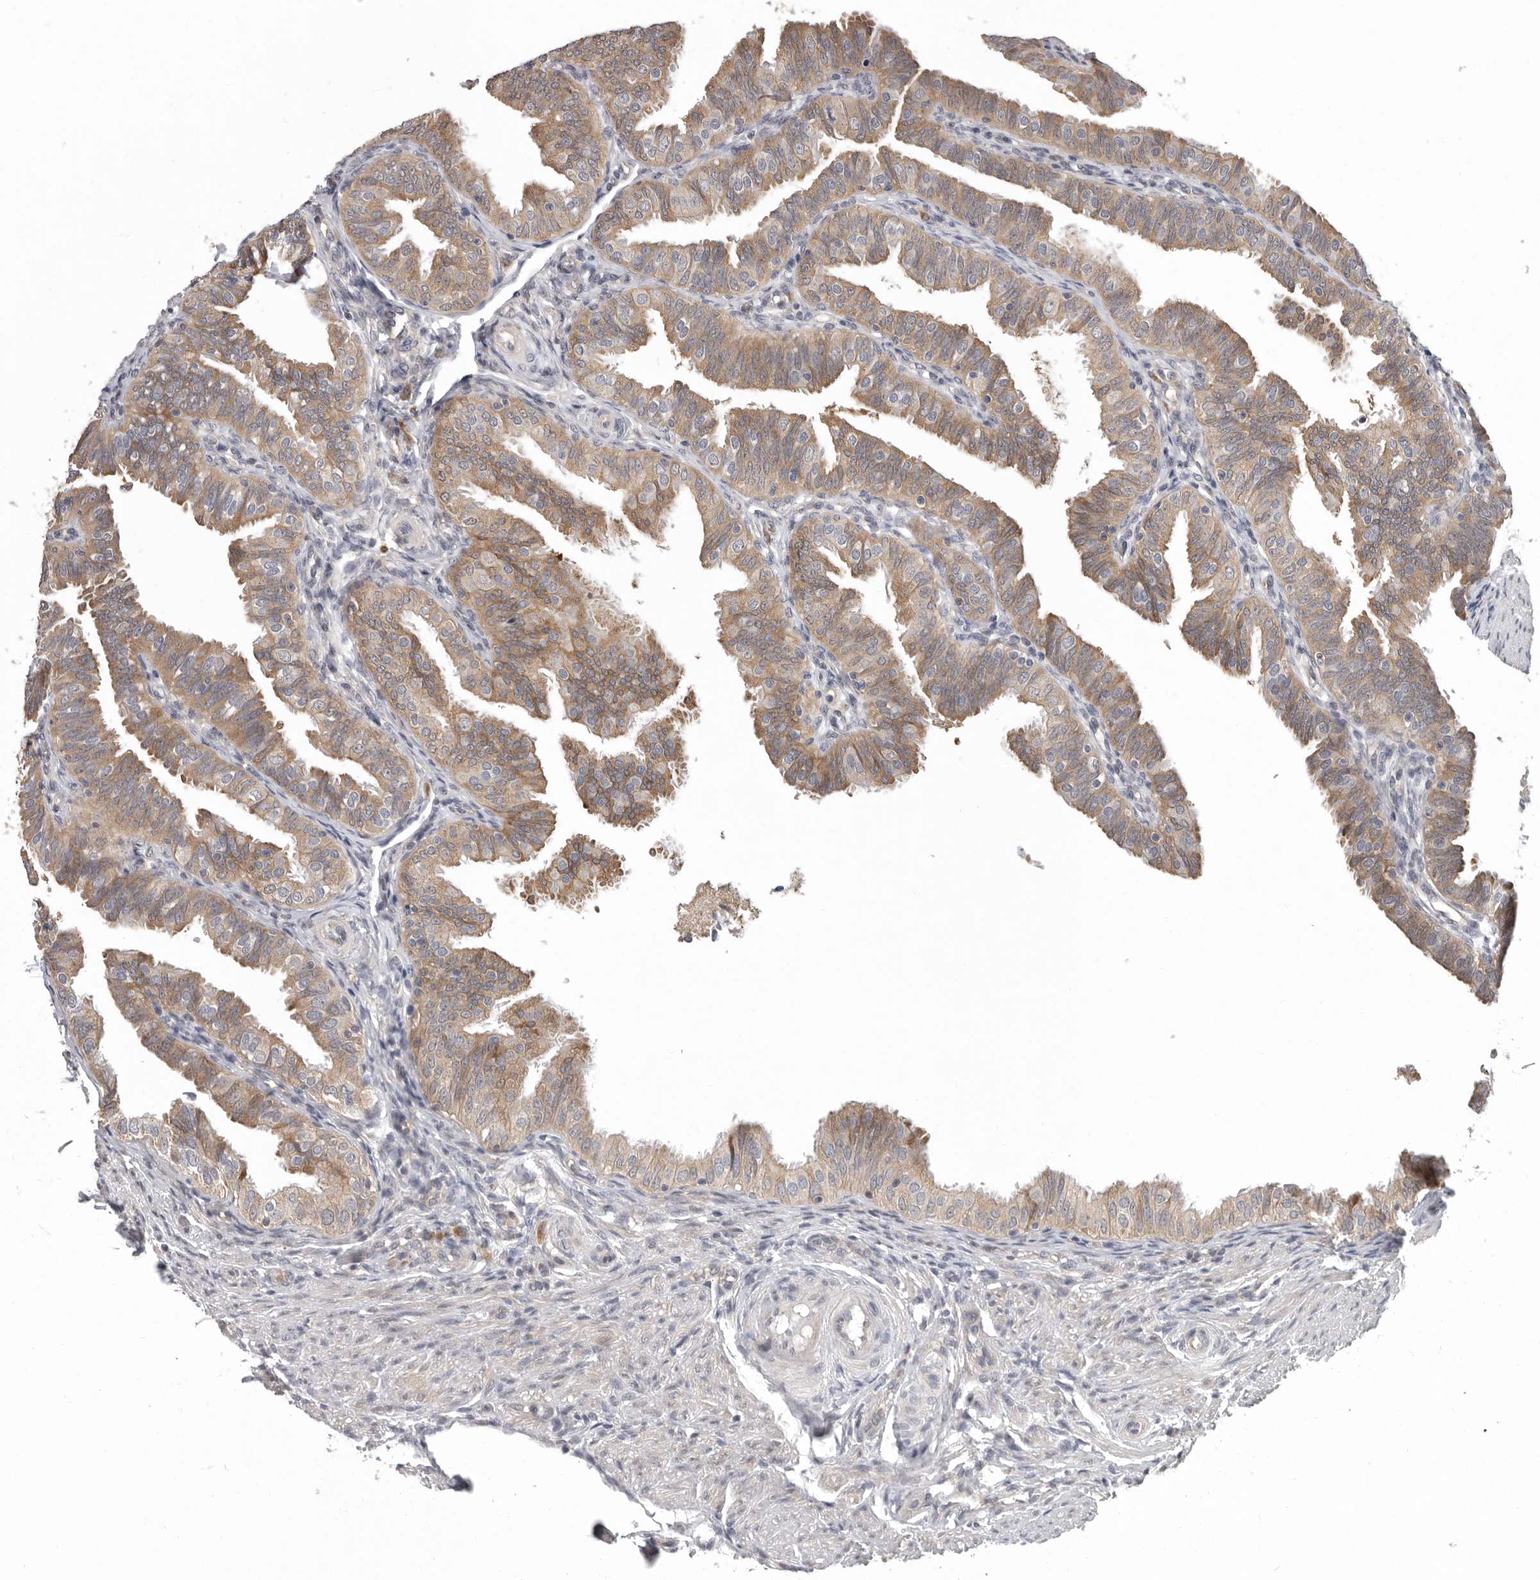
{"staining": {"intensity": "moderate", "quantity": "25%-75%", "location": "cytoplasmic/membranous"}, "tissue": "fallopian tube", "cell_type": "Glandular cells", "image_type": "normal", "snomed": [{"axis": "morphology", "description": "Normal tissue, NOS"}, {"axis": "topography", "description": "Fallopian tube"}], "caption": "IHC photomicrograph of normal fallopian tube: human fallopian tube stained using IHC exhibits medium levels of moderate protein expression localized specifically in the cytoplasmic/membranous of glandular cells, appearing as a cytoplasmic/membranous brown color.", "gene": "RALGPS2", "patient": {"sex": "female", "age": 35}}